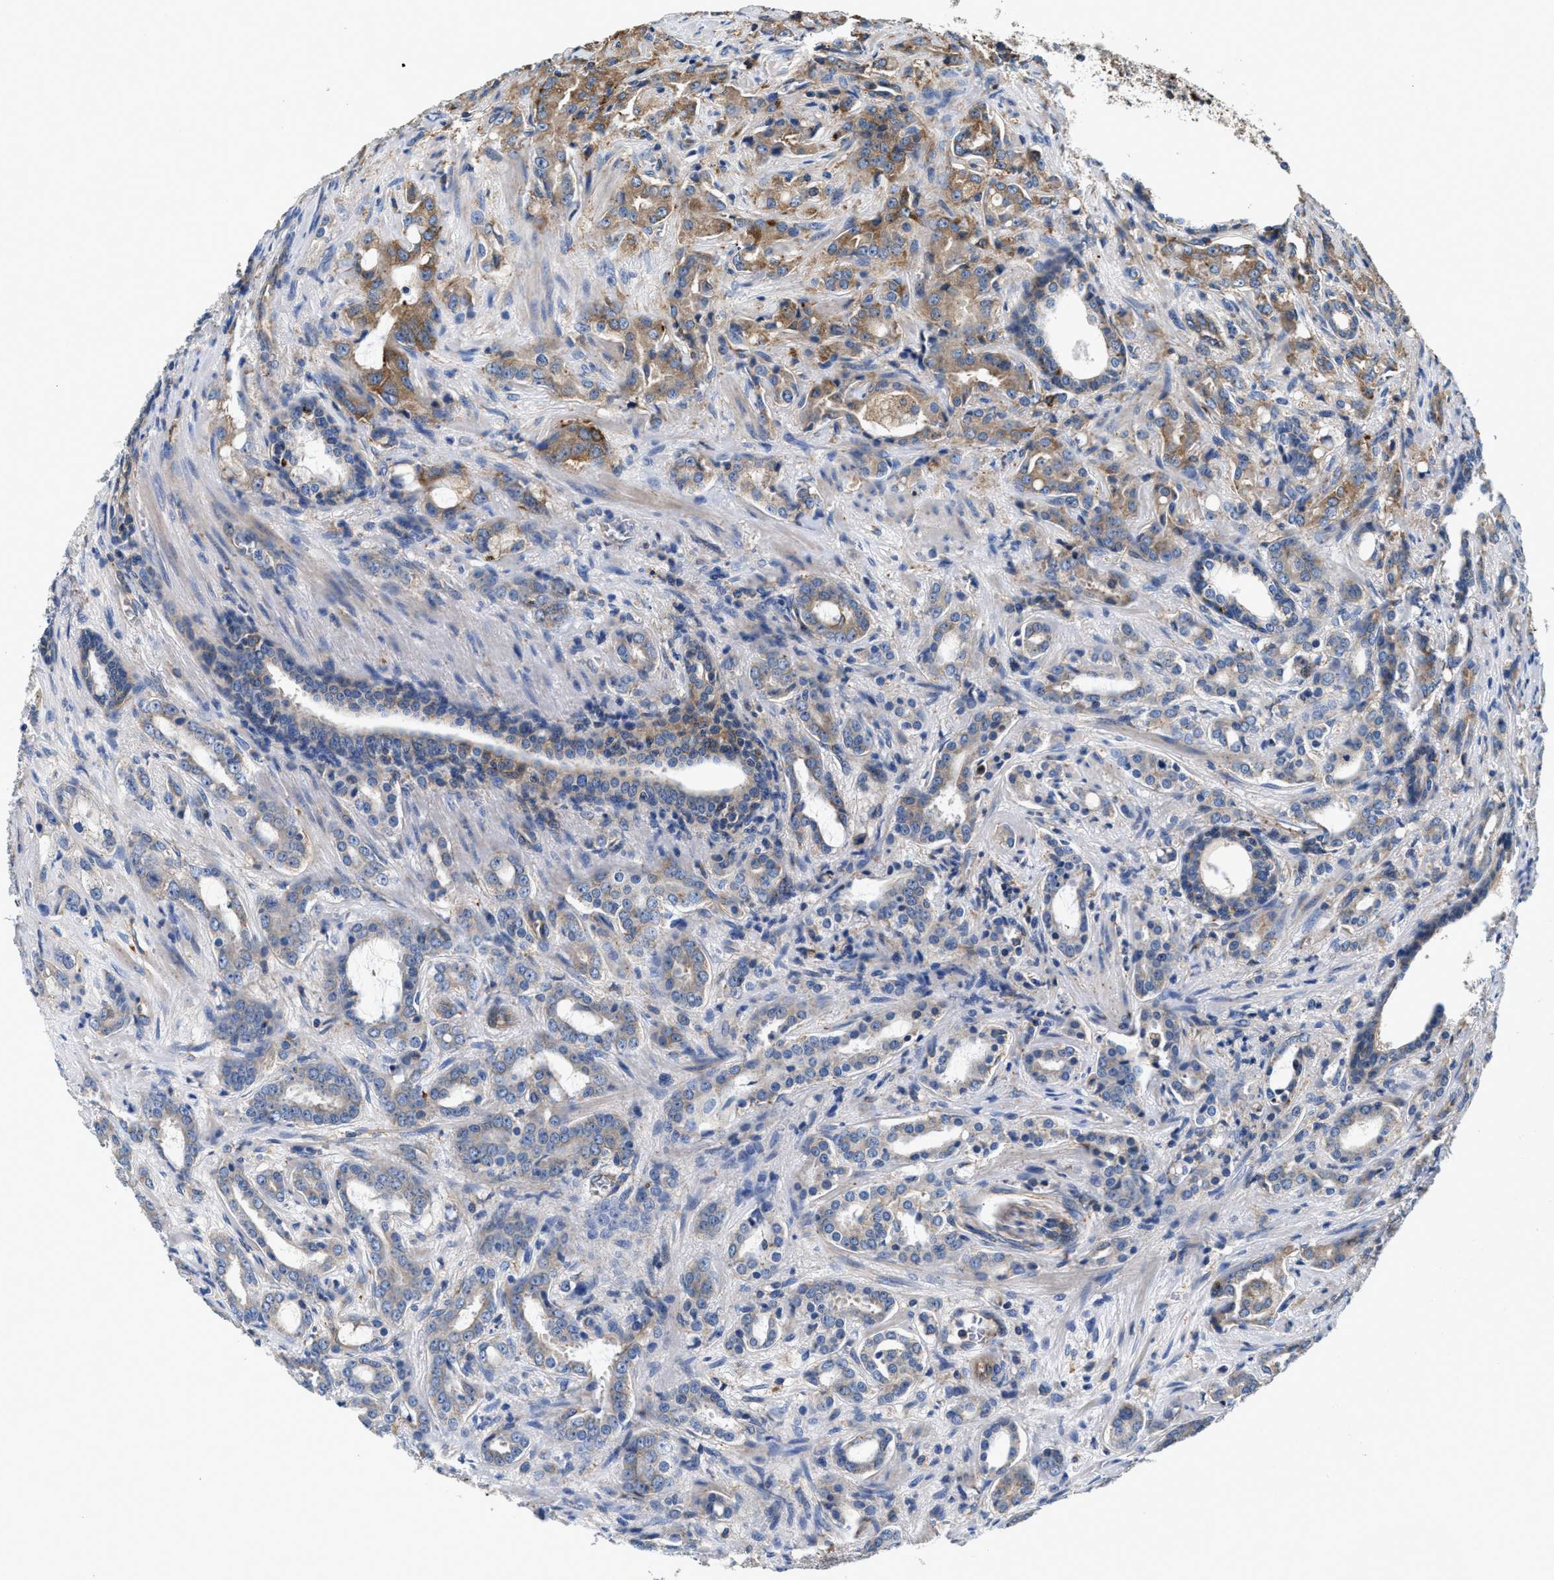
{"staining": {"intensity": "moderate", "quantity": "25%-75%", "location": "cytoplasmic/membranous"}, "tissue": "prostate cancer", "cell_type": "Tumor cells", "image_type": "cancer", "snomed": [{"axis": "morphology", "description": "Adenocarcinoma, High grade"}, {"axis": "topography", "description": "Prostate"}], "caption": "Protein expression analysis of human prostate cancer reveals moderate cytoplasmic/membranous expression in about 25%-75% of tumor cells.", "gene": "PPP1R9B", "patient": {"sex": "male", "age": 64}}